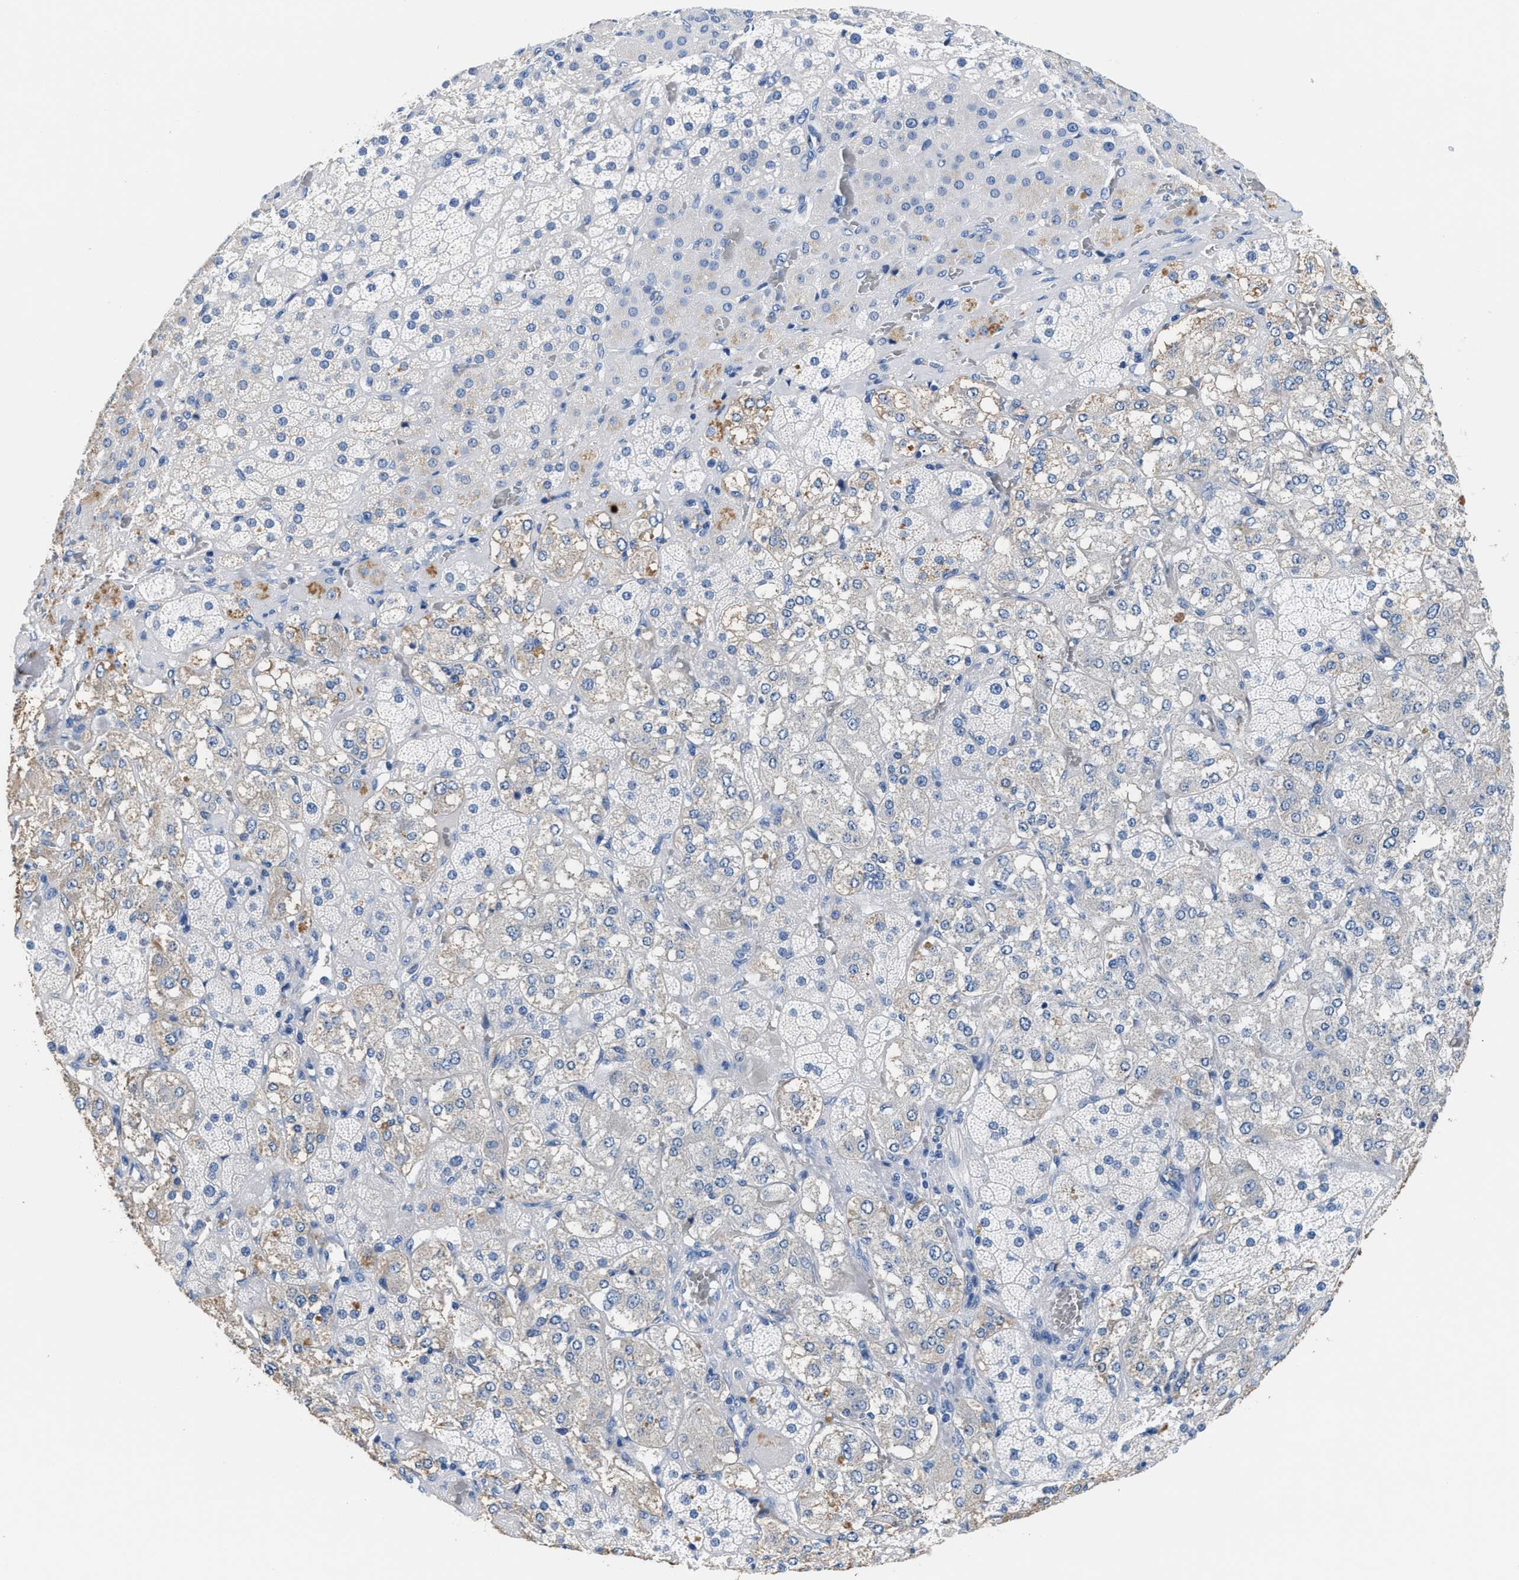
{"staining": {"intensity": "weak", "quantity": "<25%", "location": "cytoplasmic/membranous"}, "tissue": "adrenal gland", "cell_type": "Glandular cells", "image_type": "normal", "snomed": [{"axis": "morphology", "description": "Normal tissue, NOS"}, {"axis": "topography", "description": "Adrenal gland"}], "caption": "Immunohistochemistry of unremarkable adrenal gland demonstrates no expression in glandular cells.", "gene": "SLFN13", "patient": {"sex": "male", "age": 57}}